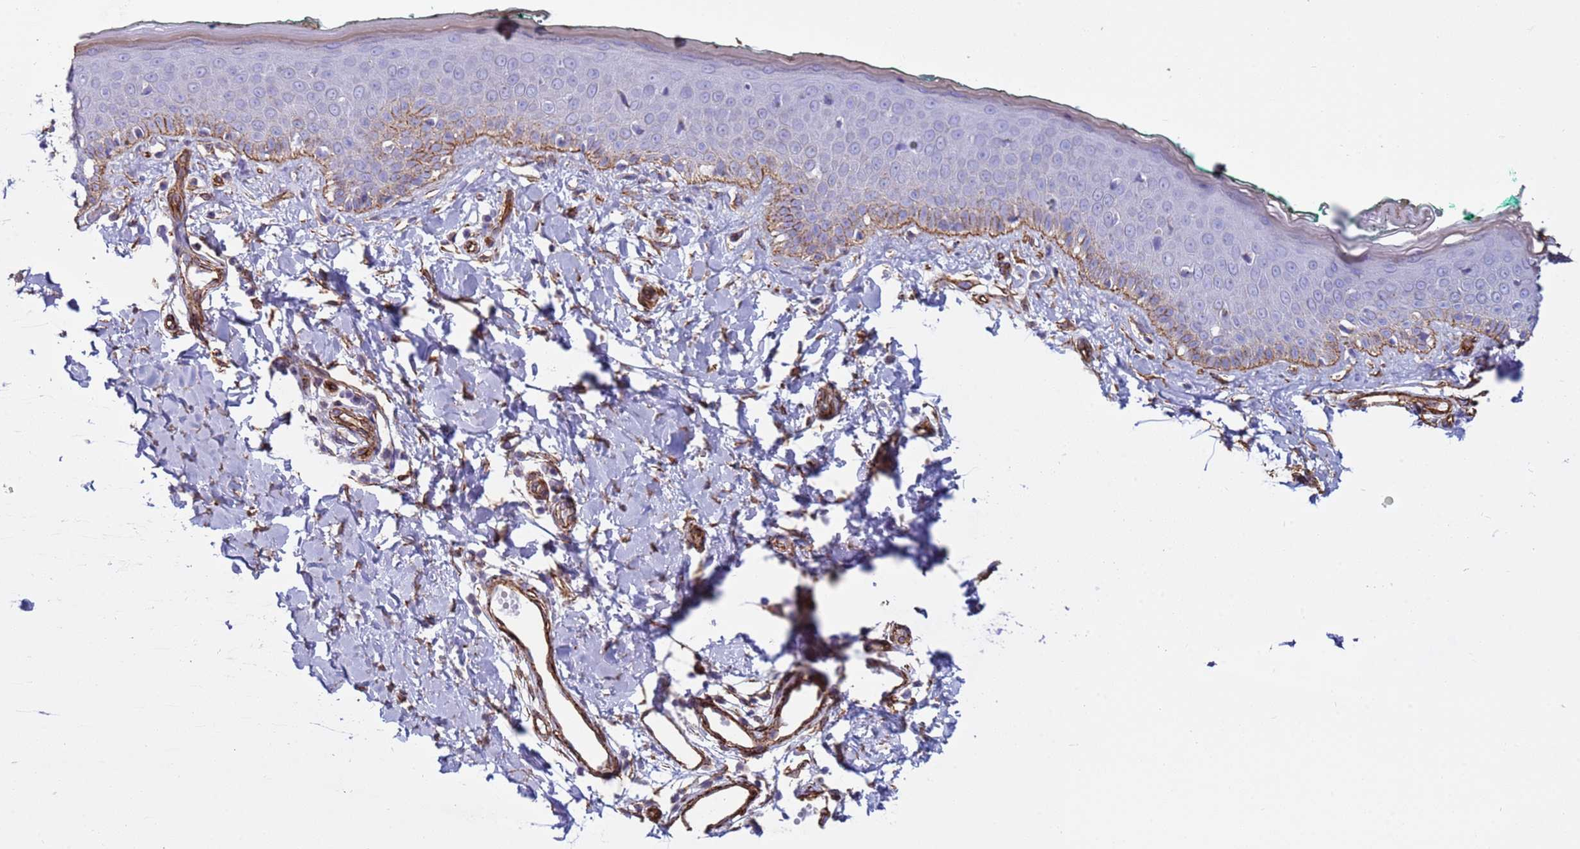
{"staining": {"intensity": "strong", "quantity": ">75%", "location": "cytoplasmic/membranous"}, "tissue": "skin", "cell_type": "Fibroblasts", "image_type": "normal", "snomed": [{"axis": "morphology", "description": "Normal tissue, NOS"}, {"axis": "morphology", "description": "Malignant melanoma, NOS"}, {"axis": "topography", "description": "Skin"}], "caption": "A micrograph of skin stained for a protein reveals strong cytoplasmic/membranous brown staining in fibroblasts.", "gene": "GASK1A", "patient": {"sex": "male", "age": 62}}